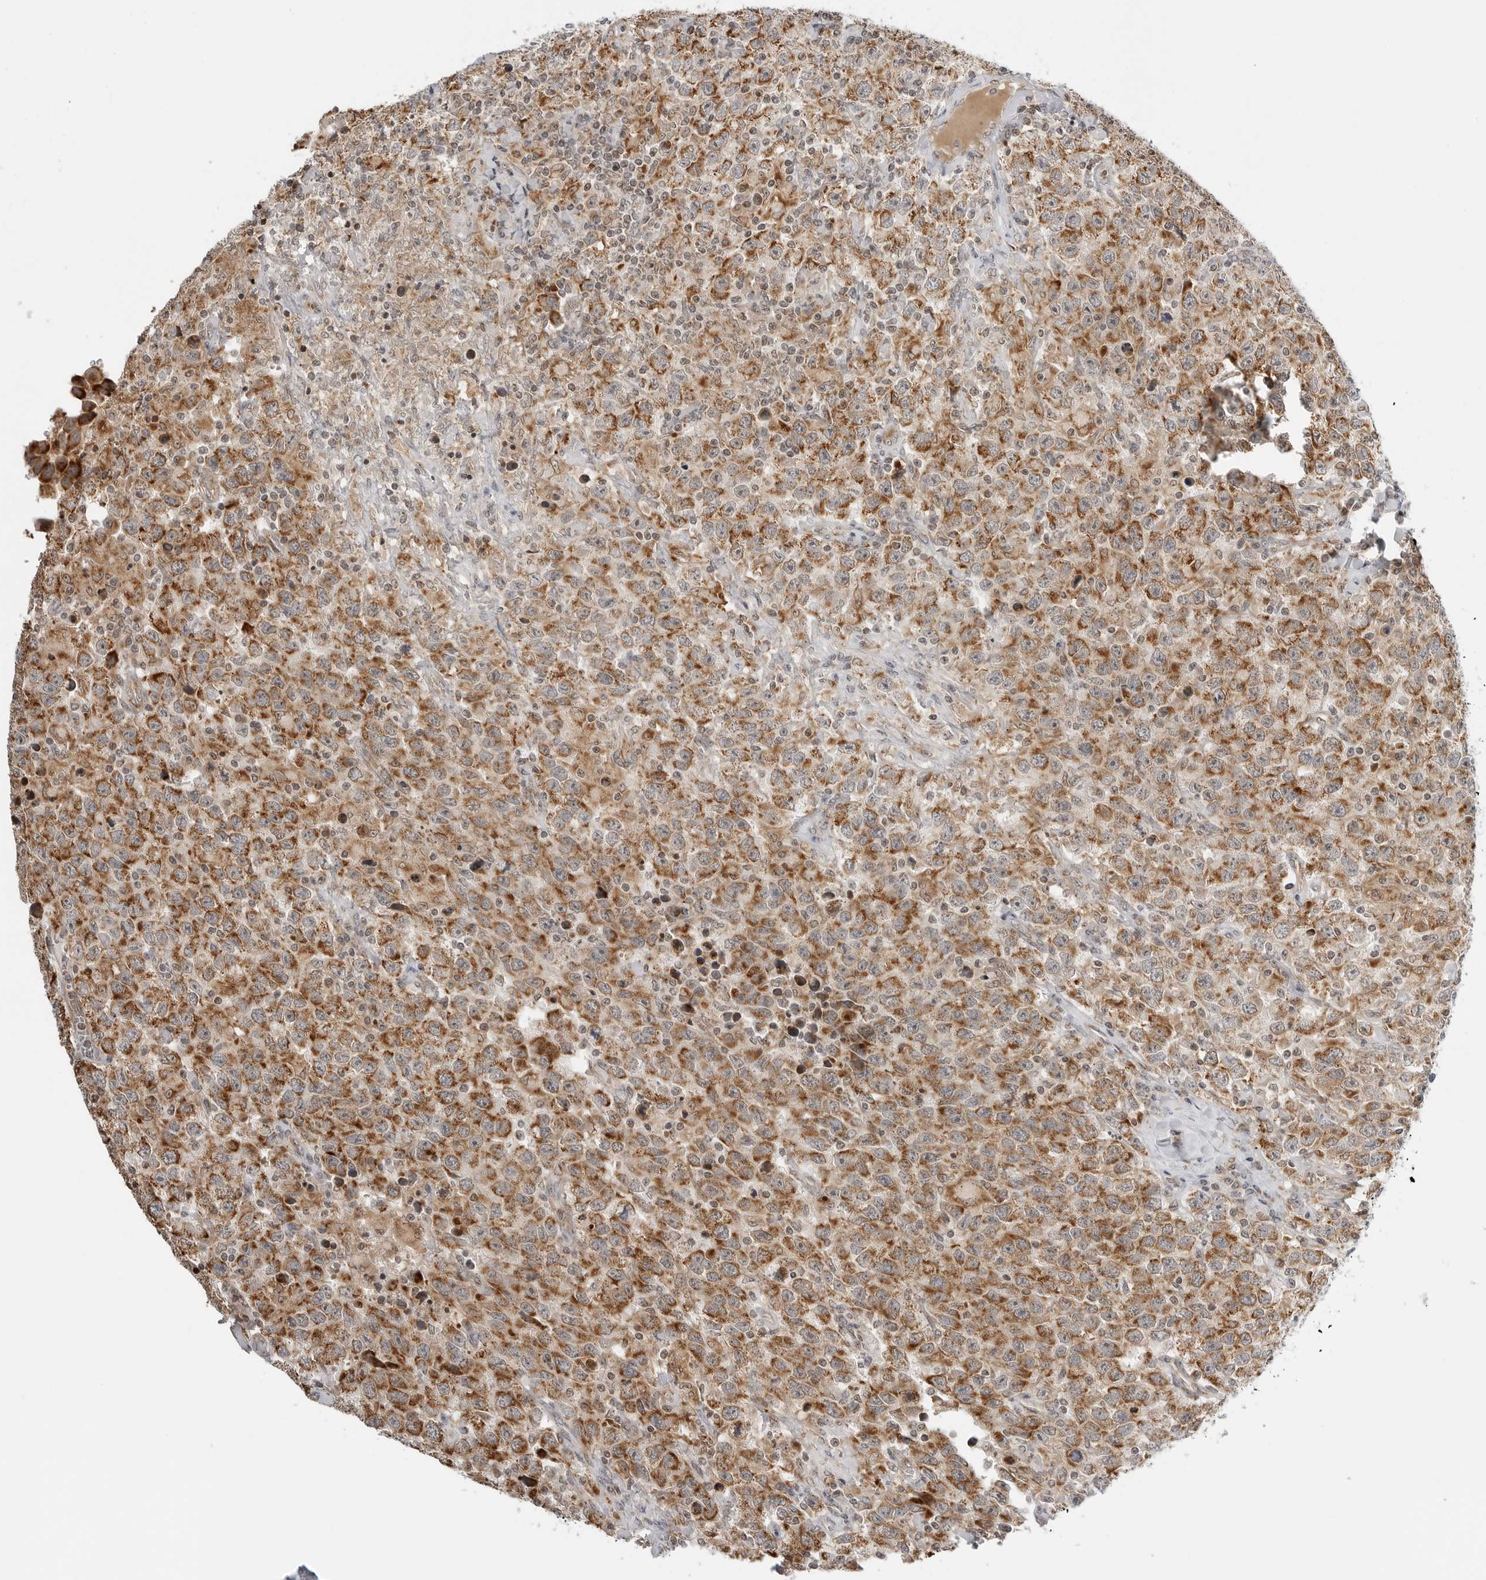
{"staining": {"intensity": "moderate", "quantity": ">75%", "location": "cytoplasmic/membranous"}, "tissue": "testis cancer", "cell_type": "Tumor cells", "image_type": "cancer", "snomed": [{"axis": "morphology", "description": "Seminoma, NOS"}, {"axis": "topography", "description": "Testis"}], "caption": "Seminoma (testis) was stained to show a protein in brown. There is medium levels of moderate cytoplasmic/membranous staining in about >75% of tumor cells.", "gene": "PEX2", "patient": {"sex": "male", "age": 41}}